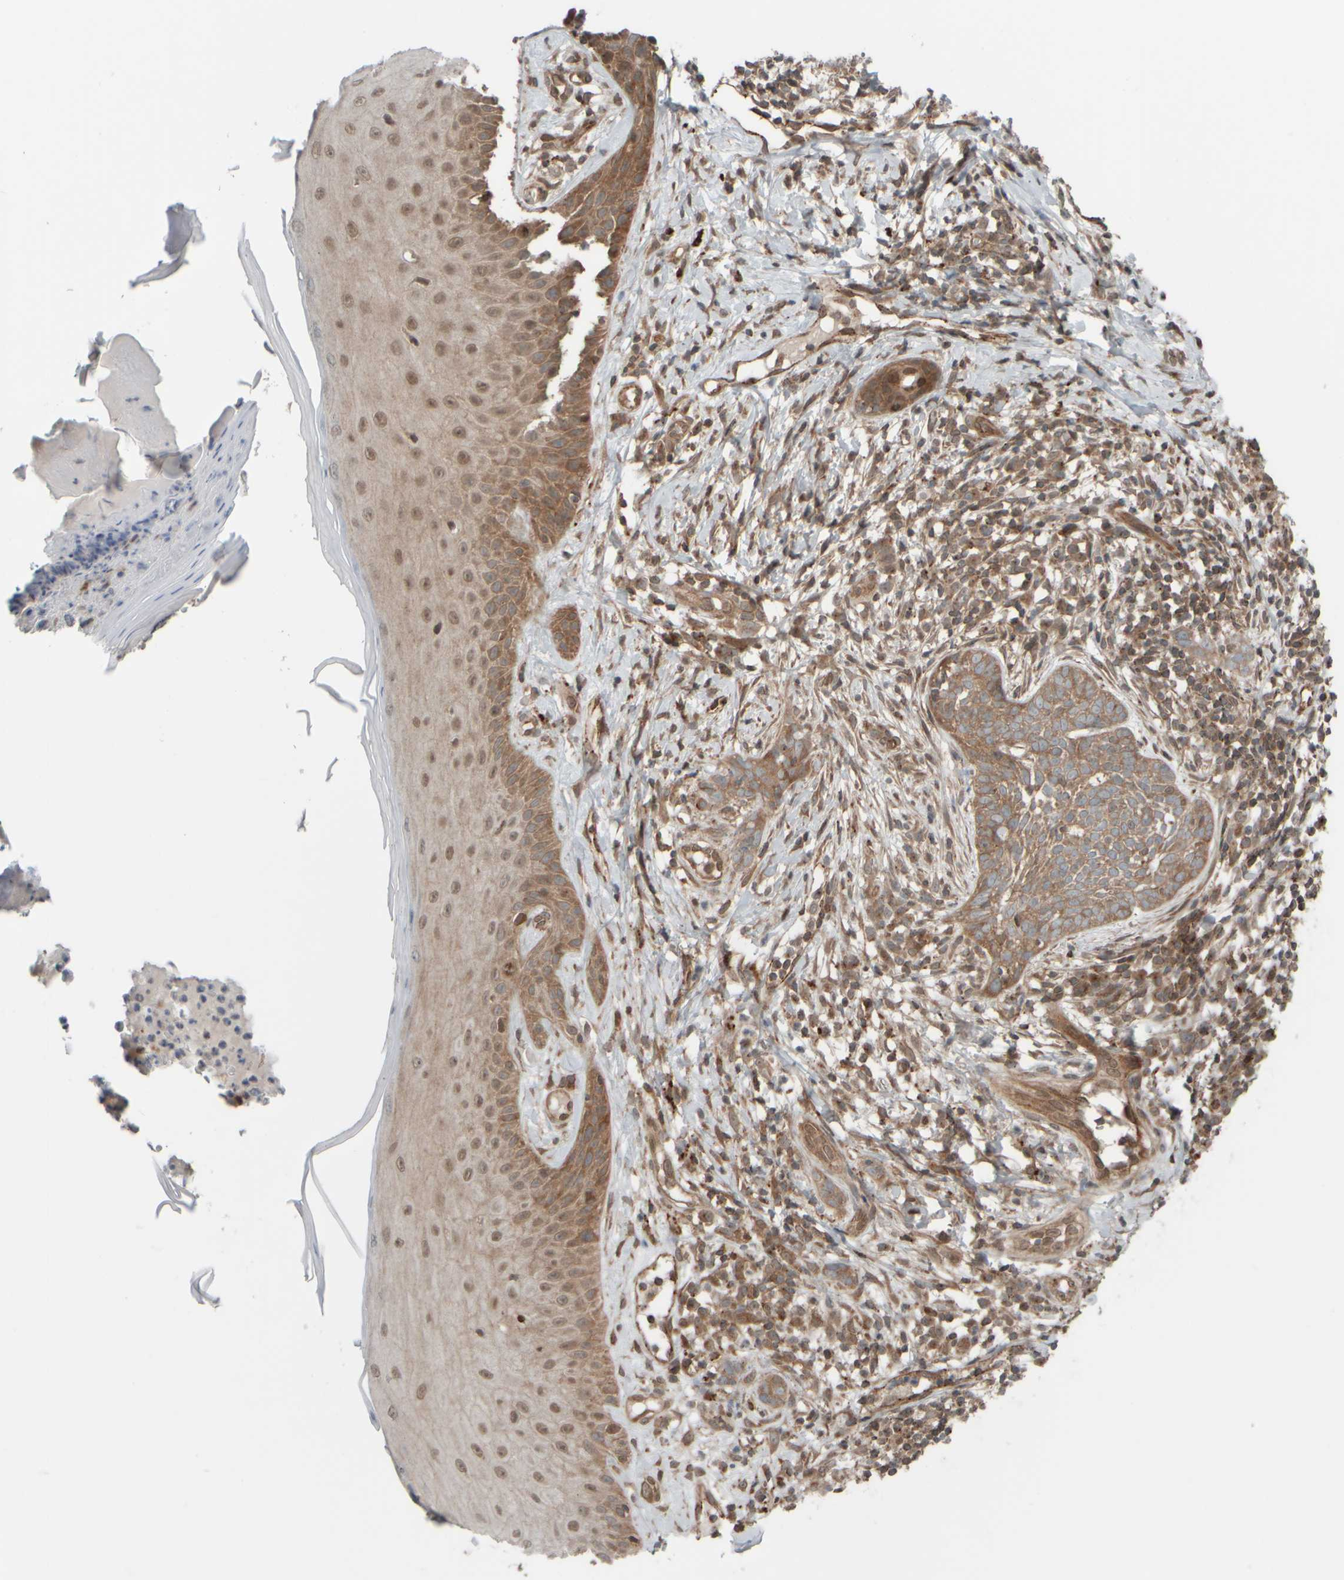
{"staining": {"intensity": "moderate", "quantity": ">75%", "location": "cytoplasmic/membranous"}, "tissue": "skin cancer", "cell_type": "Tumor cells", "image_type": "cancer", "snomed": [{"axis": "morphology", "description": "Normal tissue, NOS"}, {"axis": "morphology", "description": "Basal cell carcinoma"}, {"axis": "topography", "description": "Skin"}], "caption": "A brown stain highlights moderate cytoplasmic/membranous staining of a protein in skin cancer (basal cell carcinoma) tumor cells. Ihc stains the protein in brown and the nuclei are stained blue.", "gene": "GIGYF1", "patient": {"sex": "male", "age": 67}}